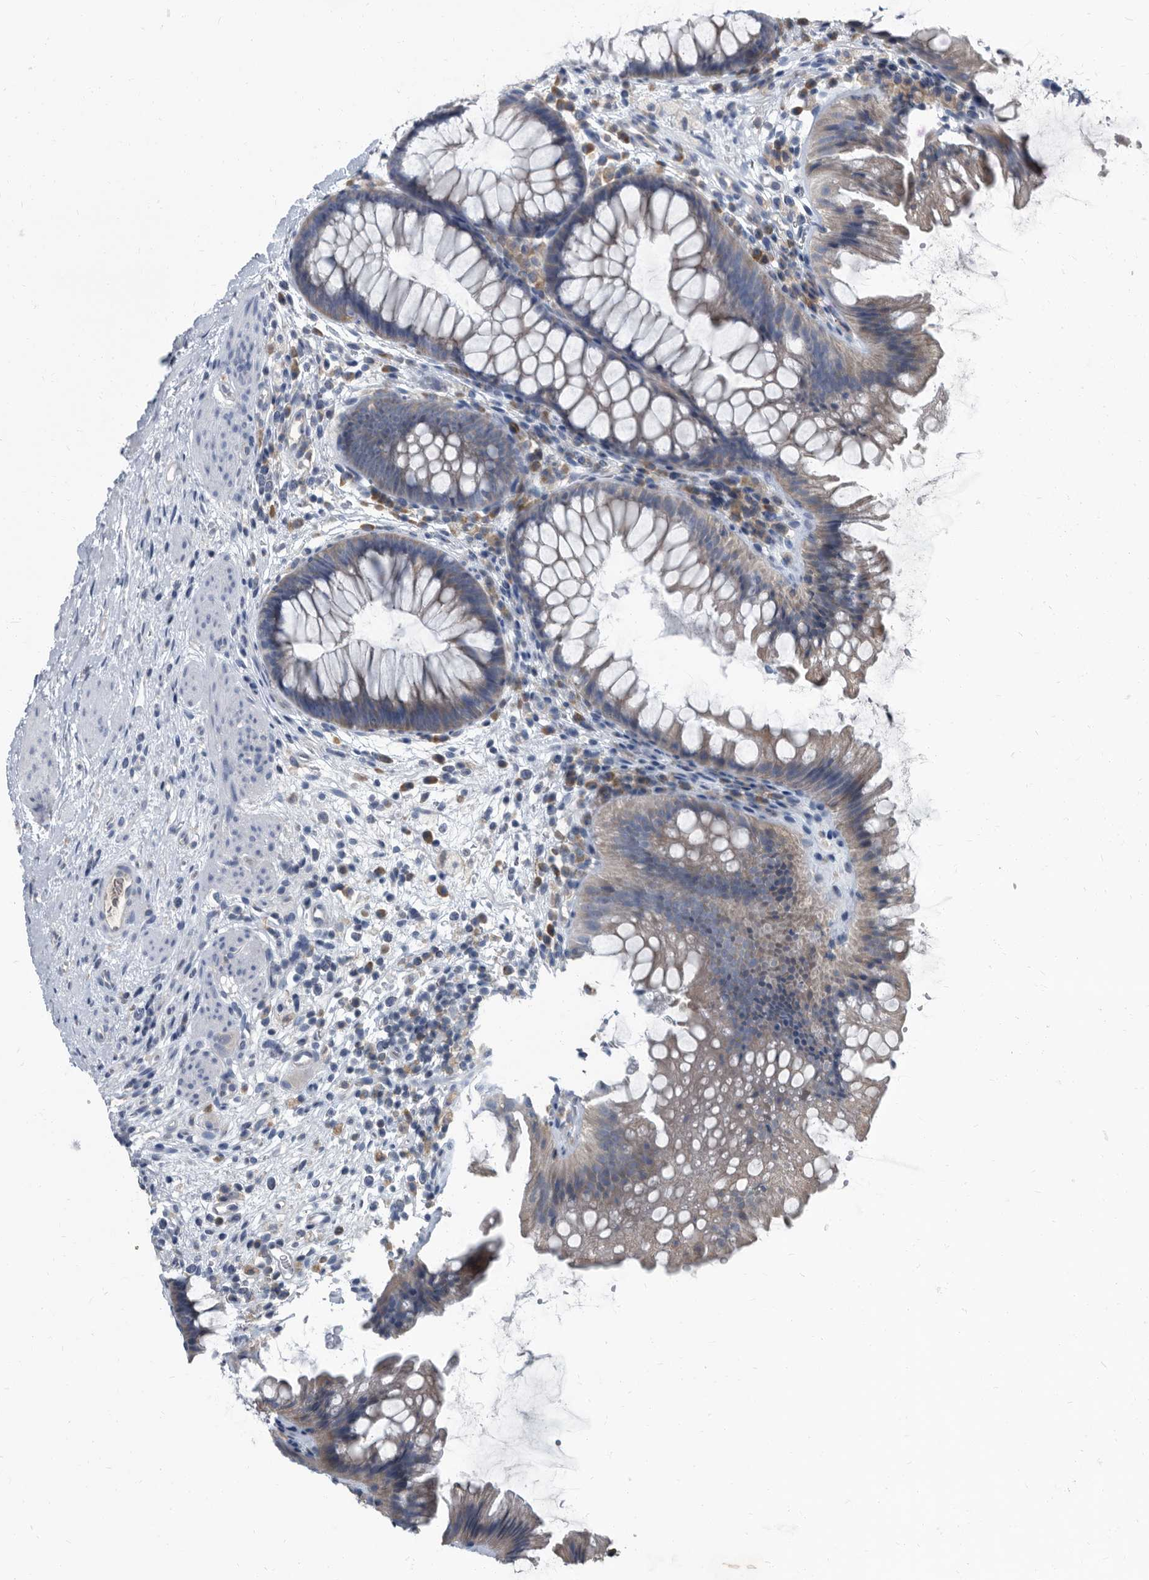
{"staining": {"intensity": "negative", "quantity": "none", "location": "none"}, "tissue": "colon", "cell_type": "Endothelial cells", "image_type": "normal", "snomed": [{"axis": "morphology", "description": "Normal tissue, NOS"}, {"axis": "topography", "description": "Colon"}], "caption": "The IHC photomicrograph has no significant staining in endothelial cells of colon. The staining is performed using DAB brown chromogen with nuclei counter-stained in using hematoxylin.", "gene": "CDV3", "patient": {"sex": "female", "age": 62}}